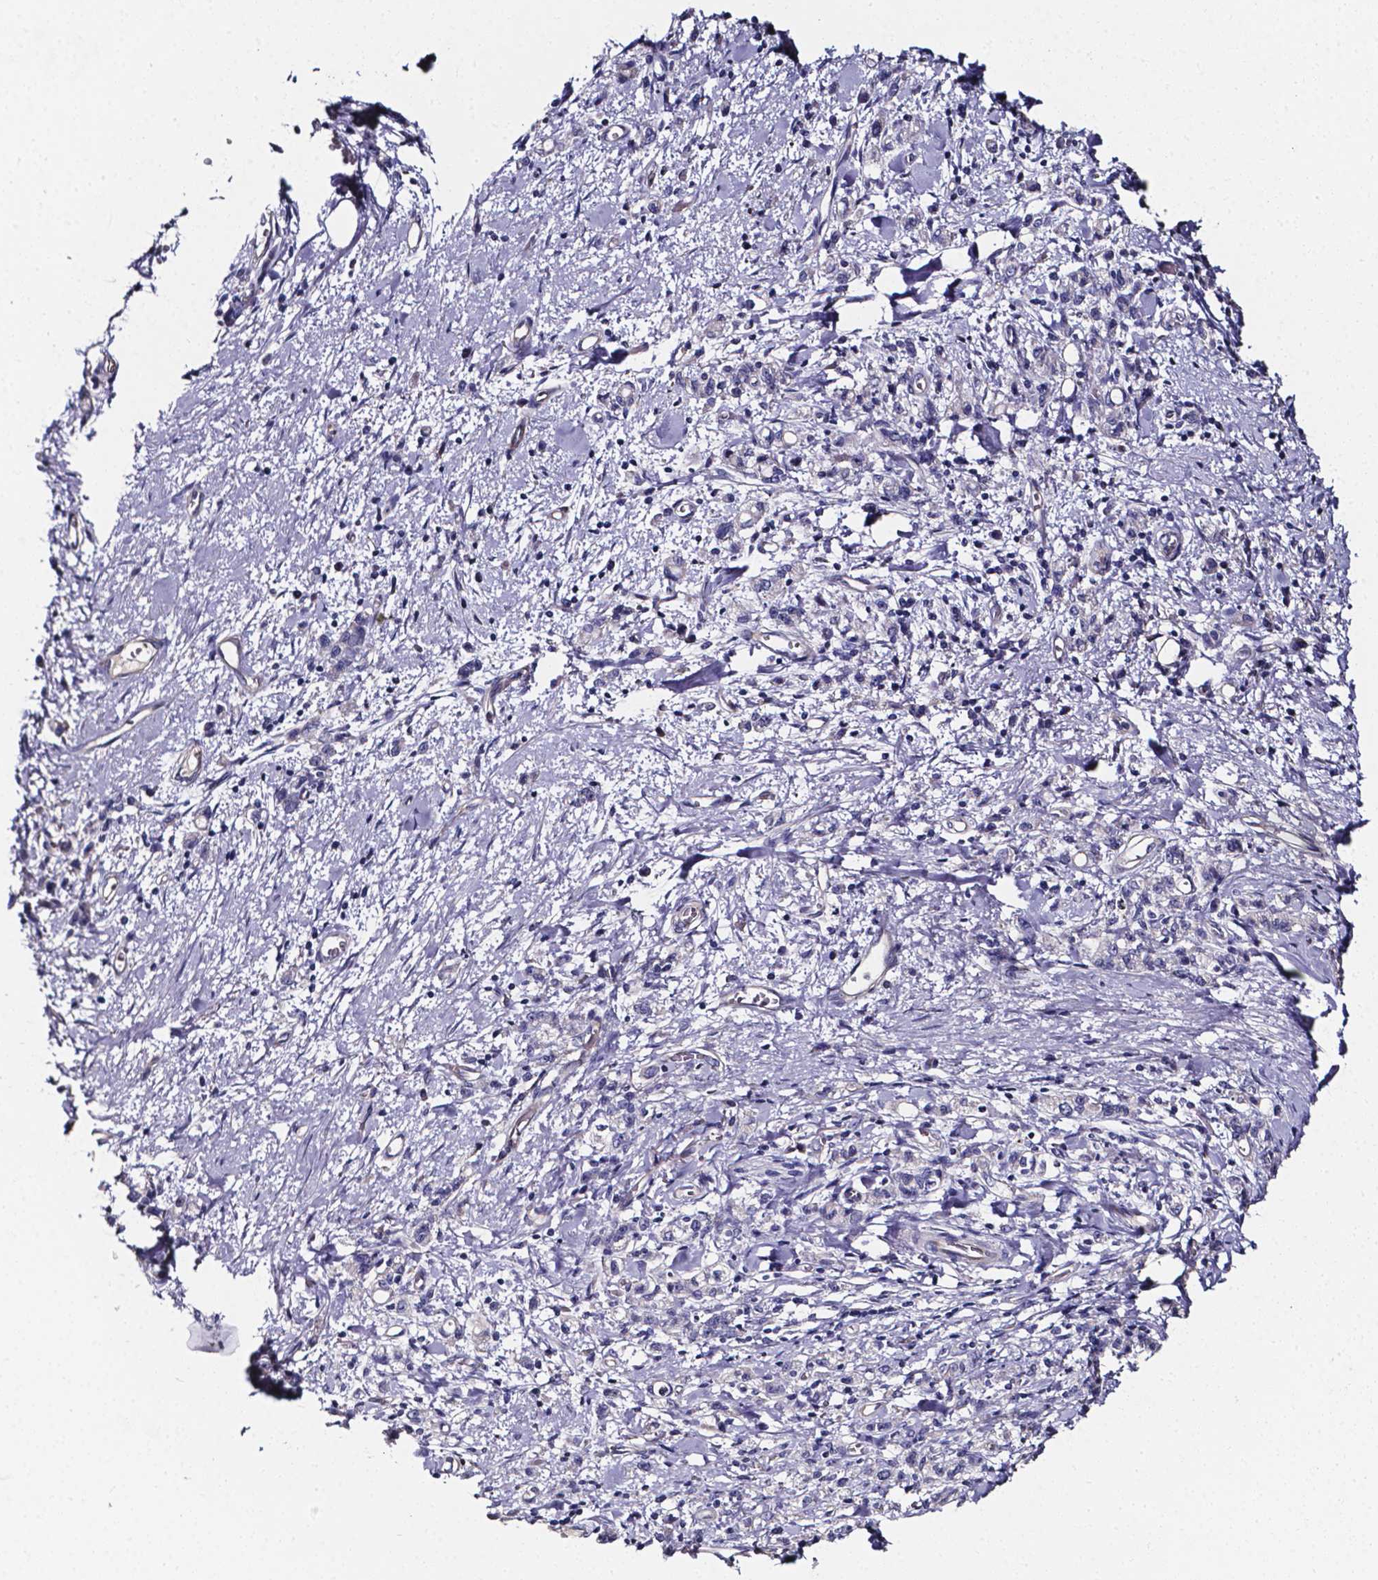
{"staining": {"intensity": "negative", "quantity": "none", "location": "none"}, "tissue": "stomach cancer", "cell_type": "Tumor cells", "image_type": "cancer", "snomed": [{"axis": "morphology", "description": "Adenocarcinoma, NOS"}, {"axis": "topography", "description": "Stomach"}], "caption": "DAB immunohistochemical staining of human adenocarcinoma (stomach) reveals no significant staining in tumor cells.", "gene": "CACNG8", "patient": {"sex": "male", "age": 77}}